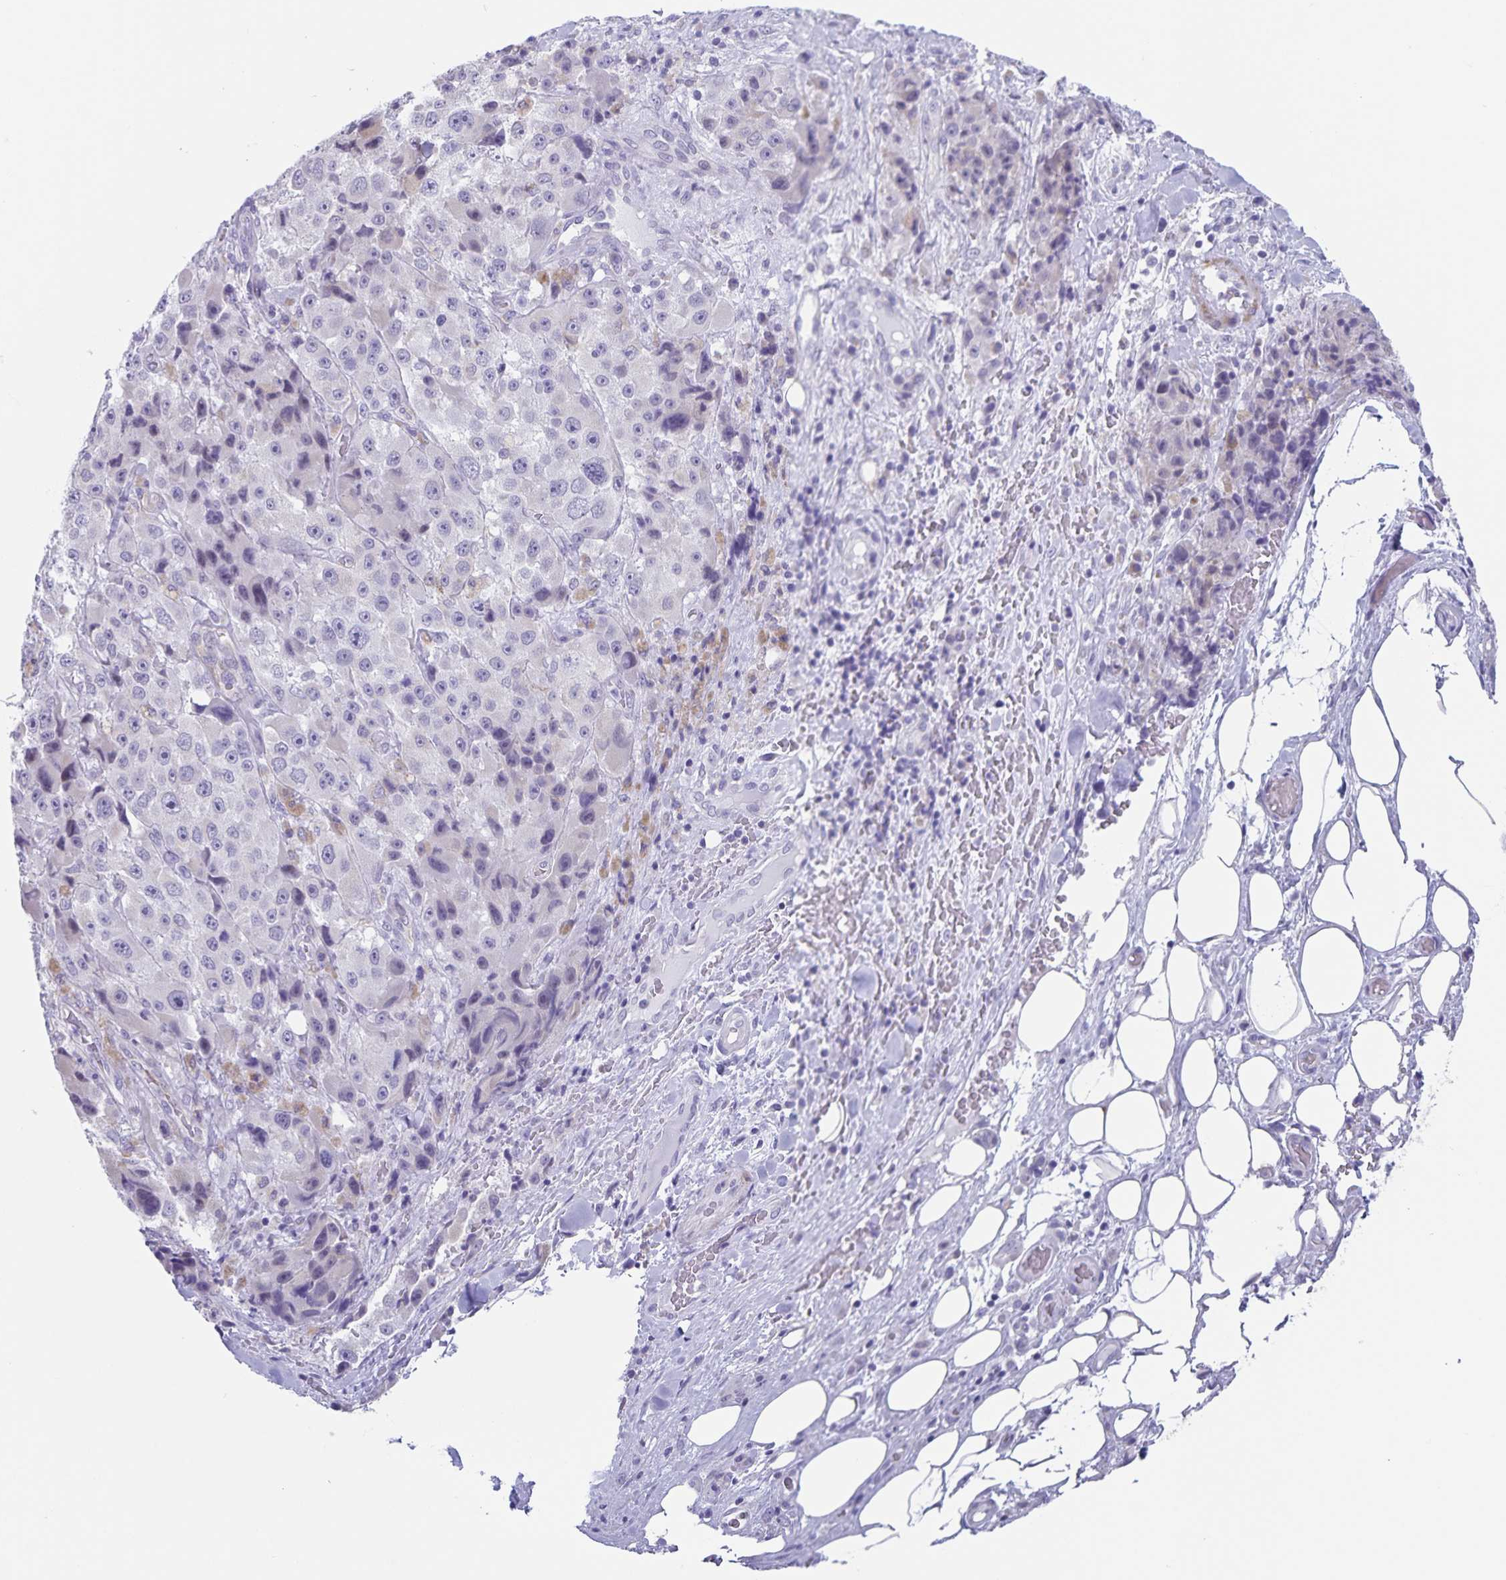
{"staining": {"intensity": "negative", "quantity": "none", "location": "none"}, "tissue": "melanoma", "cell_type": "Tumor cells", "image_type": "cancer", "snomed": [{"axis": "morphology", "description": "Malignant melanoma, Metastatic site"}, {"axis": "topography", "description": "Lymph node"}], "caption": "An IHC histopathology image of melanoma is shown. There is no staining in tumor cells of melanoma.", "gene": "SYNM", "patient": {"sex": "male", "age": 62}}